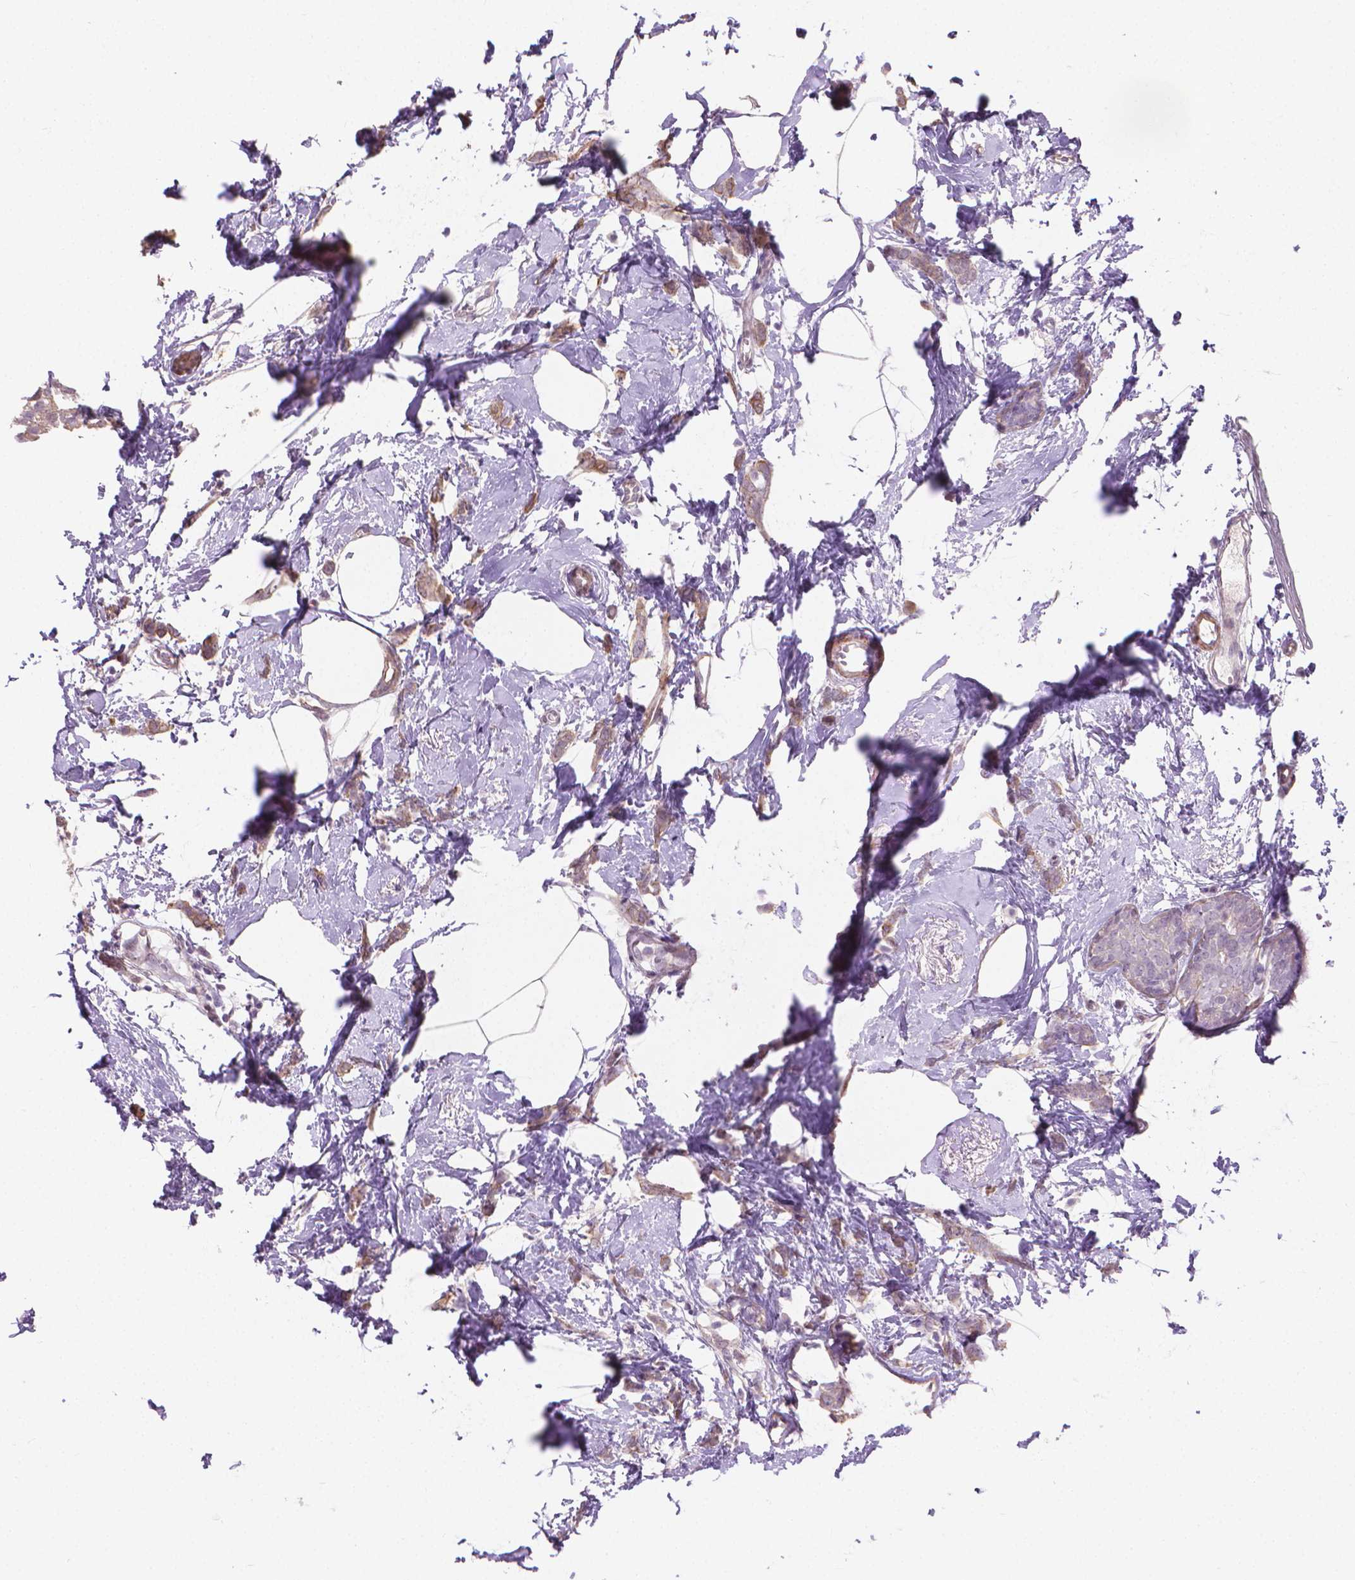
{"staining": {"intensity": "weak", "quantity": ">75%", "location": "cytoplasmic/membranous"}, "tissue": "breast cancer", "cell_type": "Tumor cells", "image_type": "cancer", "snomed": [{"axis": "morphology", "description": "Duct carcinoma"}, {"axis": "topography", "description": "Breast"}], "caption": "This is an image of immunohistochemistry (IHC) staining of breast cancer, which shows weak expression in the cytoplasmic/membranous of tumor cells.", "gene": "GSDMA", "patient": {"sex": "female", "age": 40}}